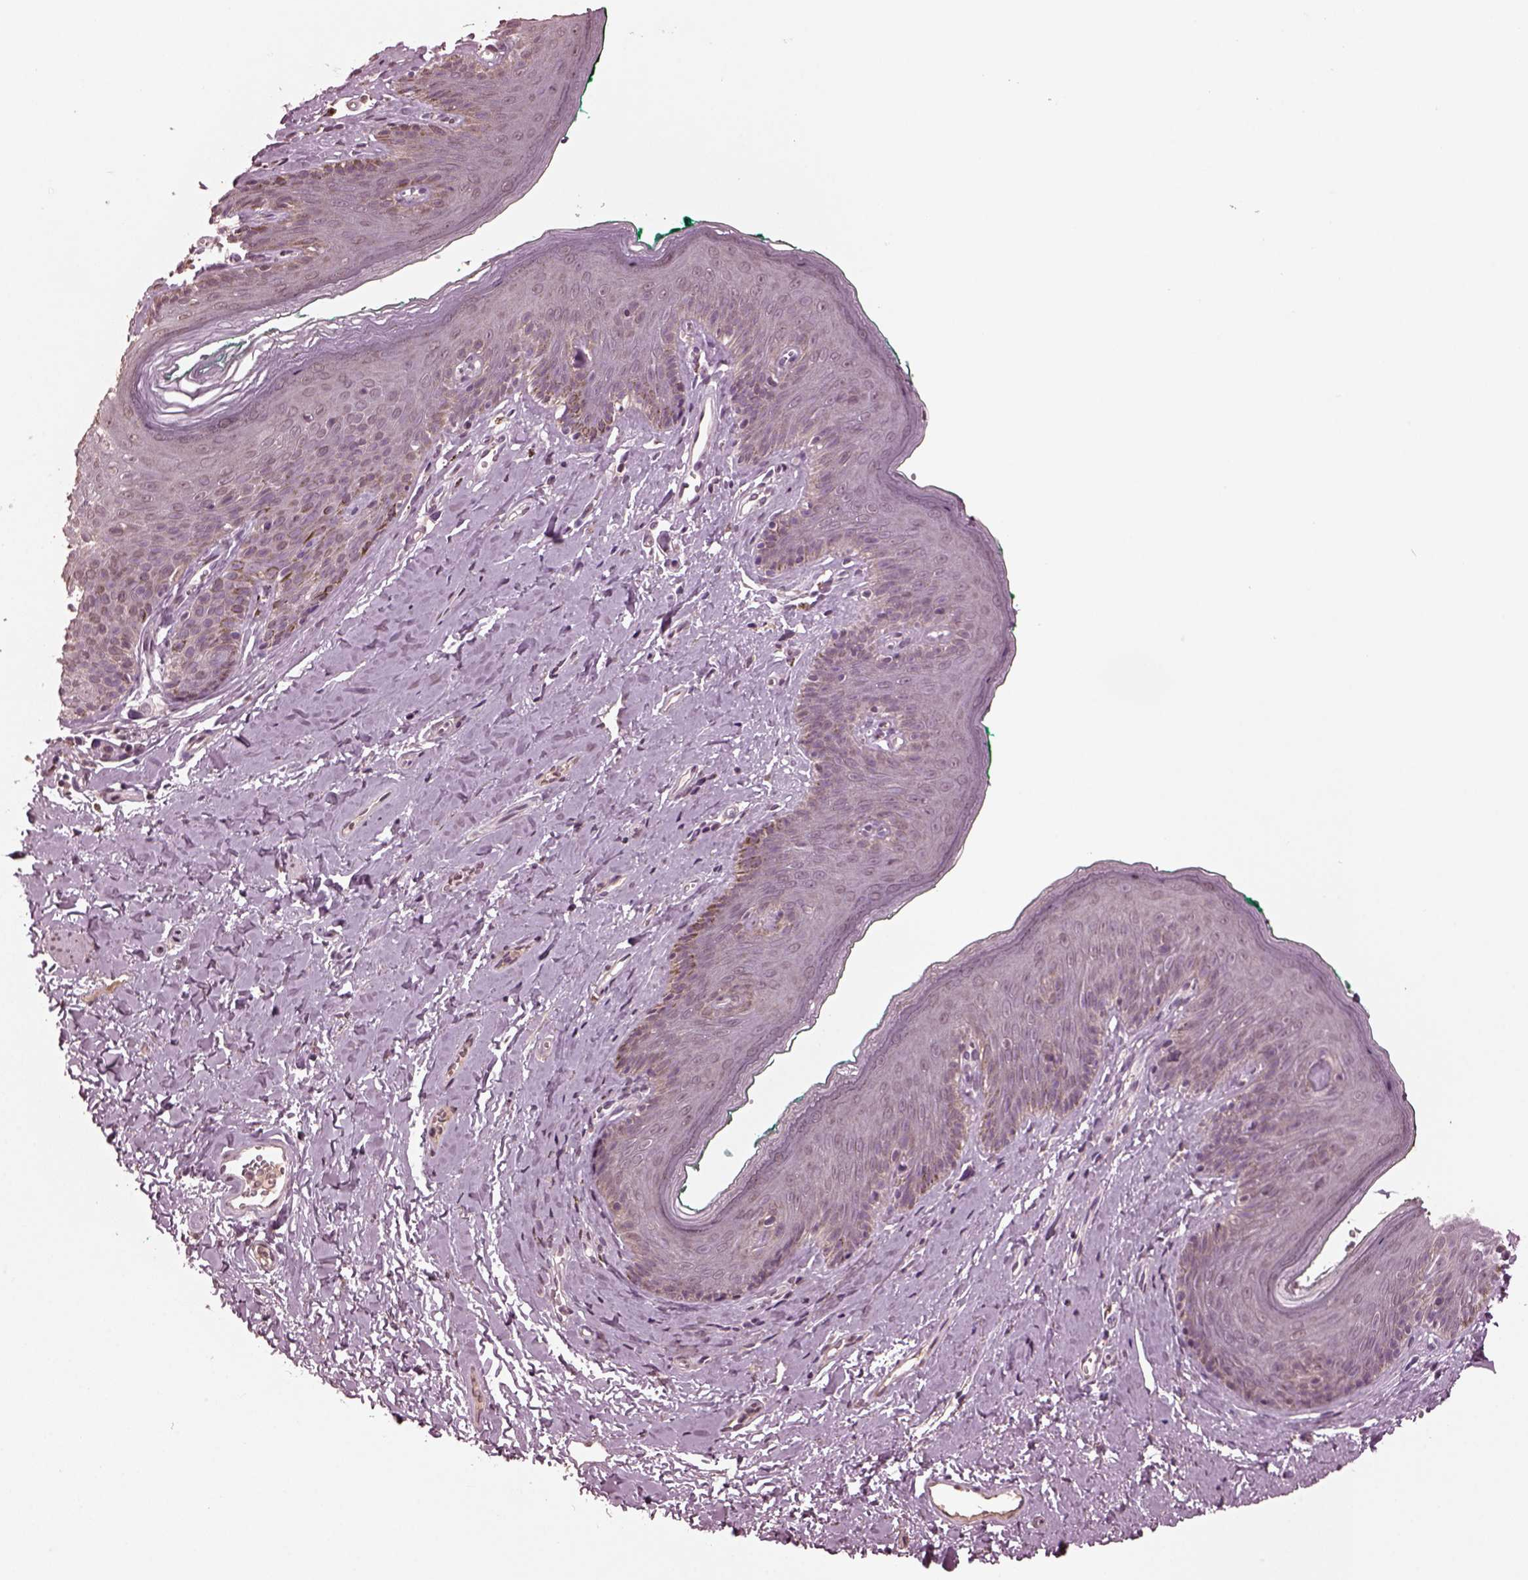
{"staining": {"intensity": "negative", "quantity": "none", "location": "none"}, "tissue": "skin", "cell_type": "Epidermal cells", "image_type": "normal", "snomed": [{"axis": "morphology", "description": "Normal tissue, NOS"}, {"axis": "topography", "description": "Vulva"}], "caption": "IHC image of unremarkable skin: human skin stained with DAB shows no significant protein expression in epidermal cells.", "gene": "IL18RAP", "patient": {"sex": "female", "age": 66}}